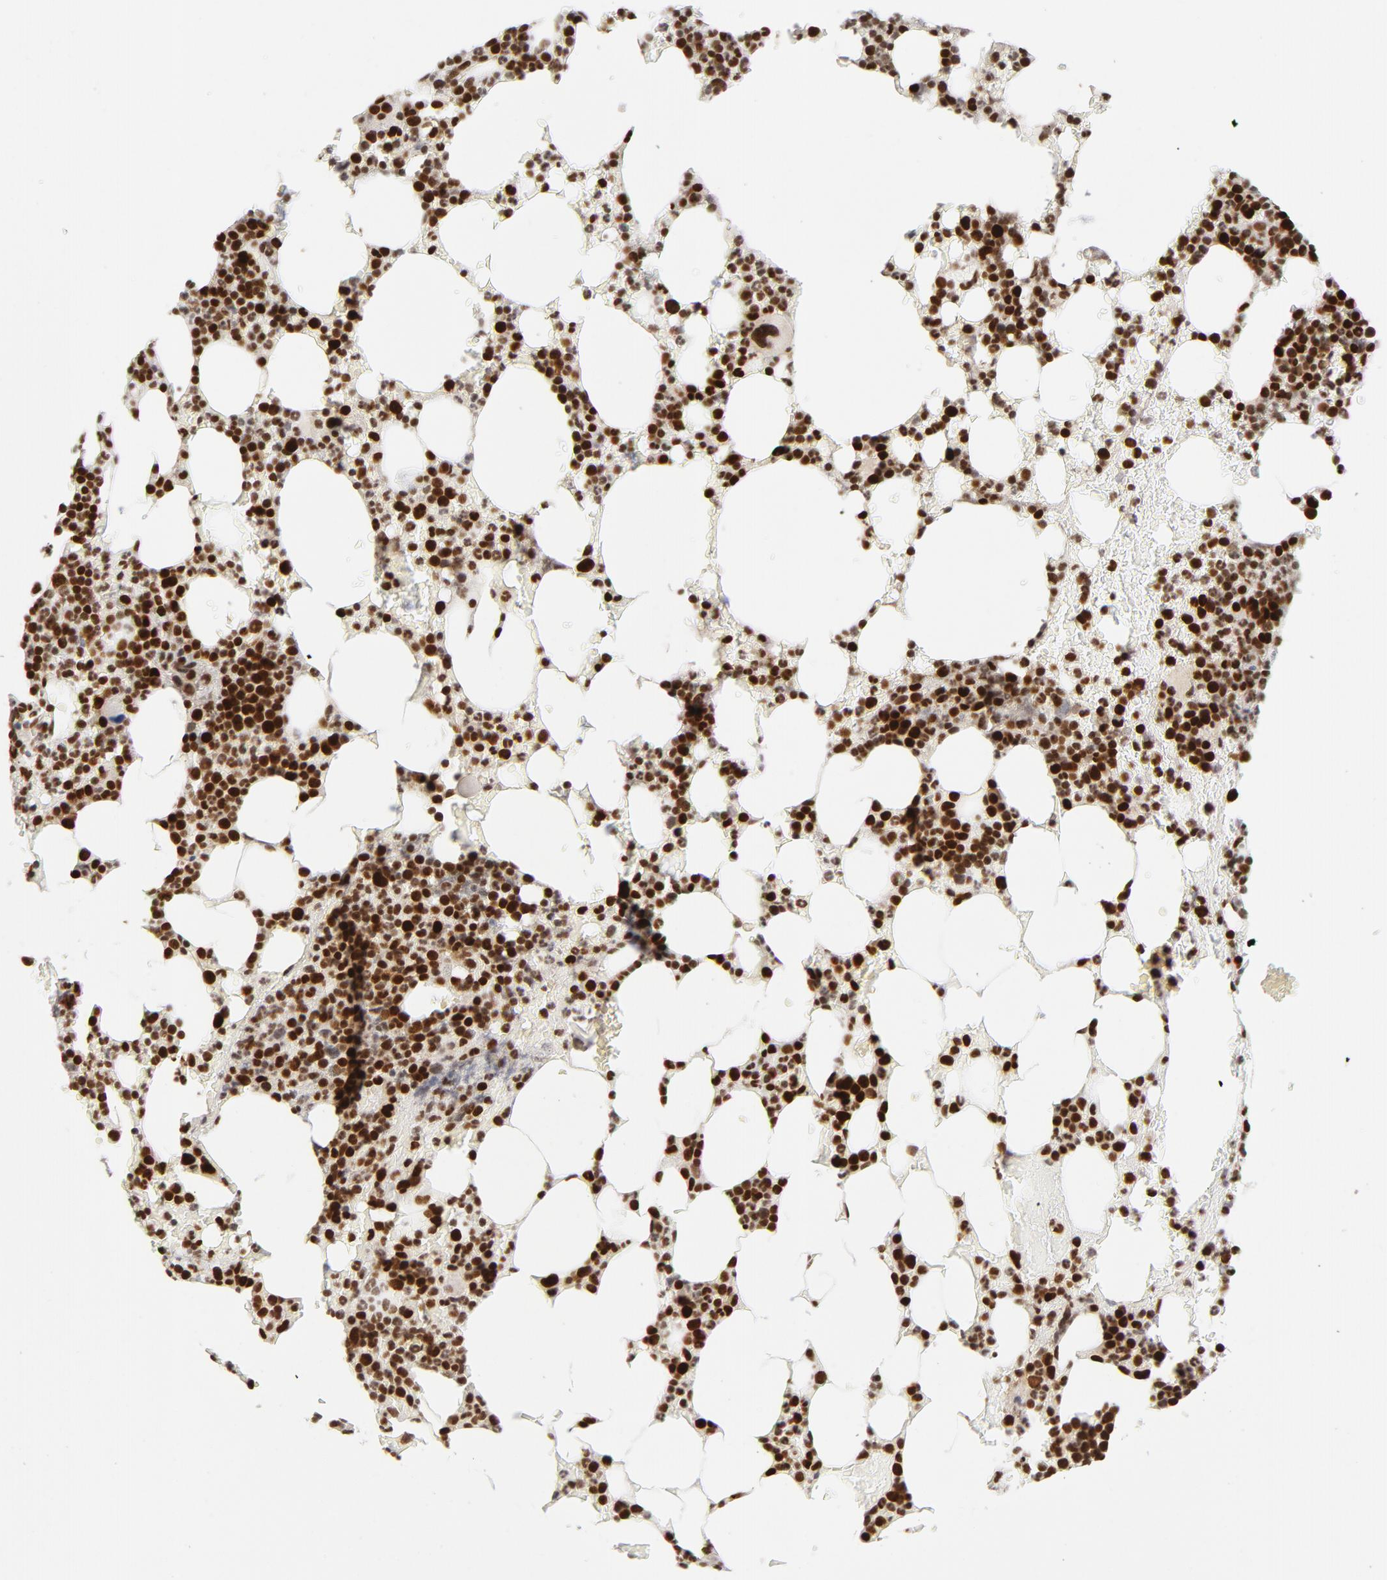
{"staining": {"intensity": "strong", "quantity": ">75%", "location": "nuclear"}, "tissue": "bone marrow", "cell_type": "Hematopoietic cells", "image_type": "normal", "snomed": [{"axis": "morphology", "description": "Normal tissue, NOS"}, {"axis": "topography", "description": "Bone marrow"}], "caption": "Unremarkable bone marrow reveals strong nuclear positivity in about >75% of hematopoietic cells, visualized by immunohistochemistry.", "gene": "RFC4", "patient": {"sex": "female", "age": 66}}